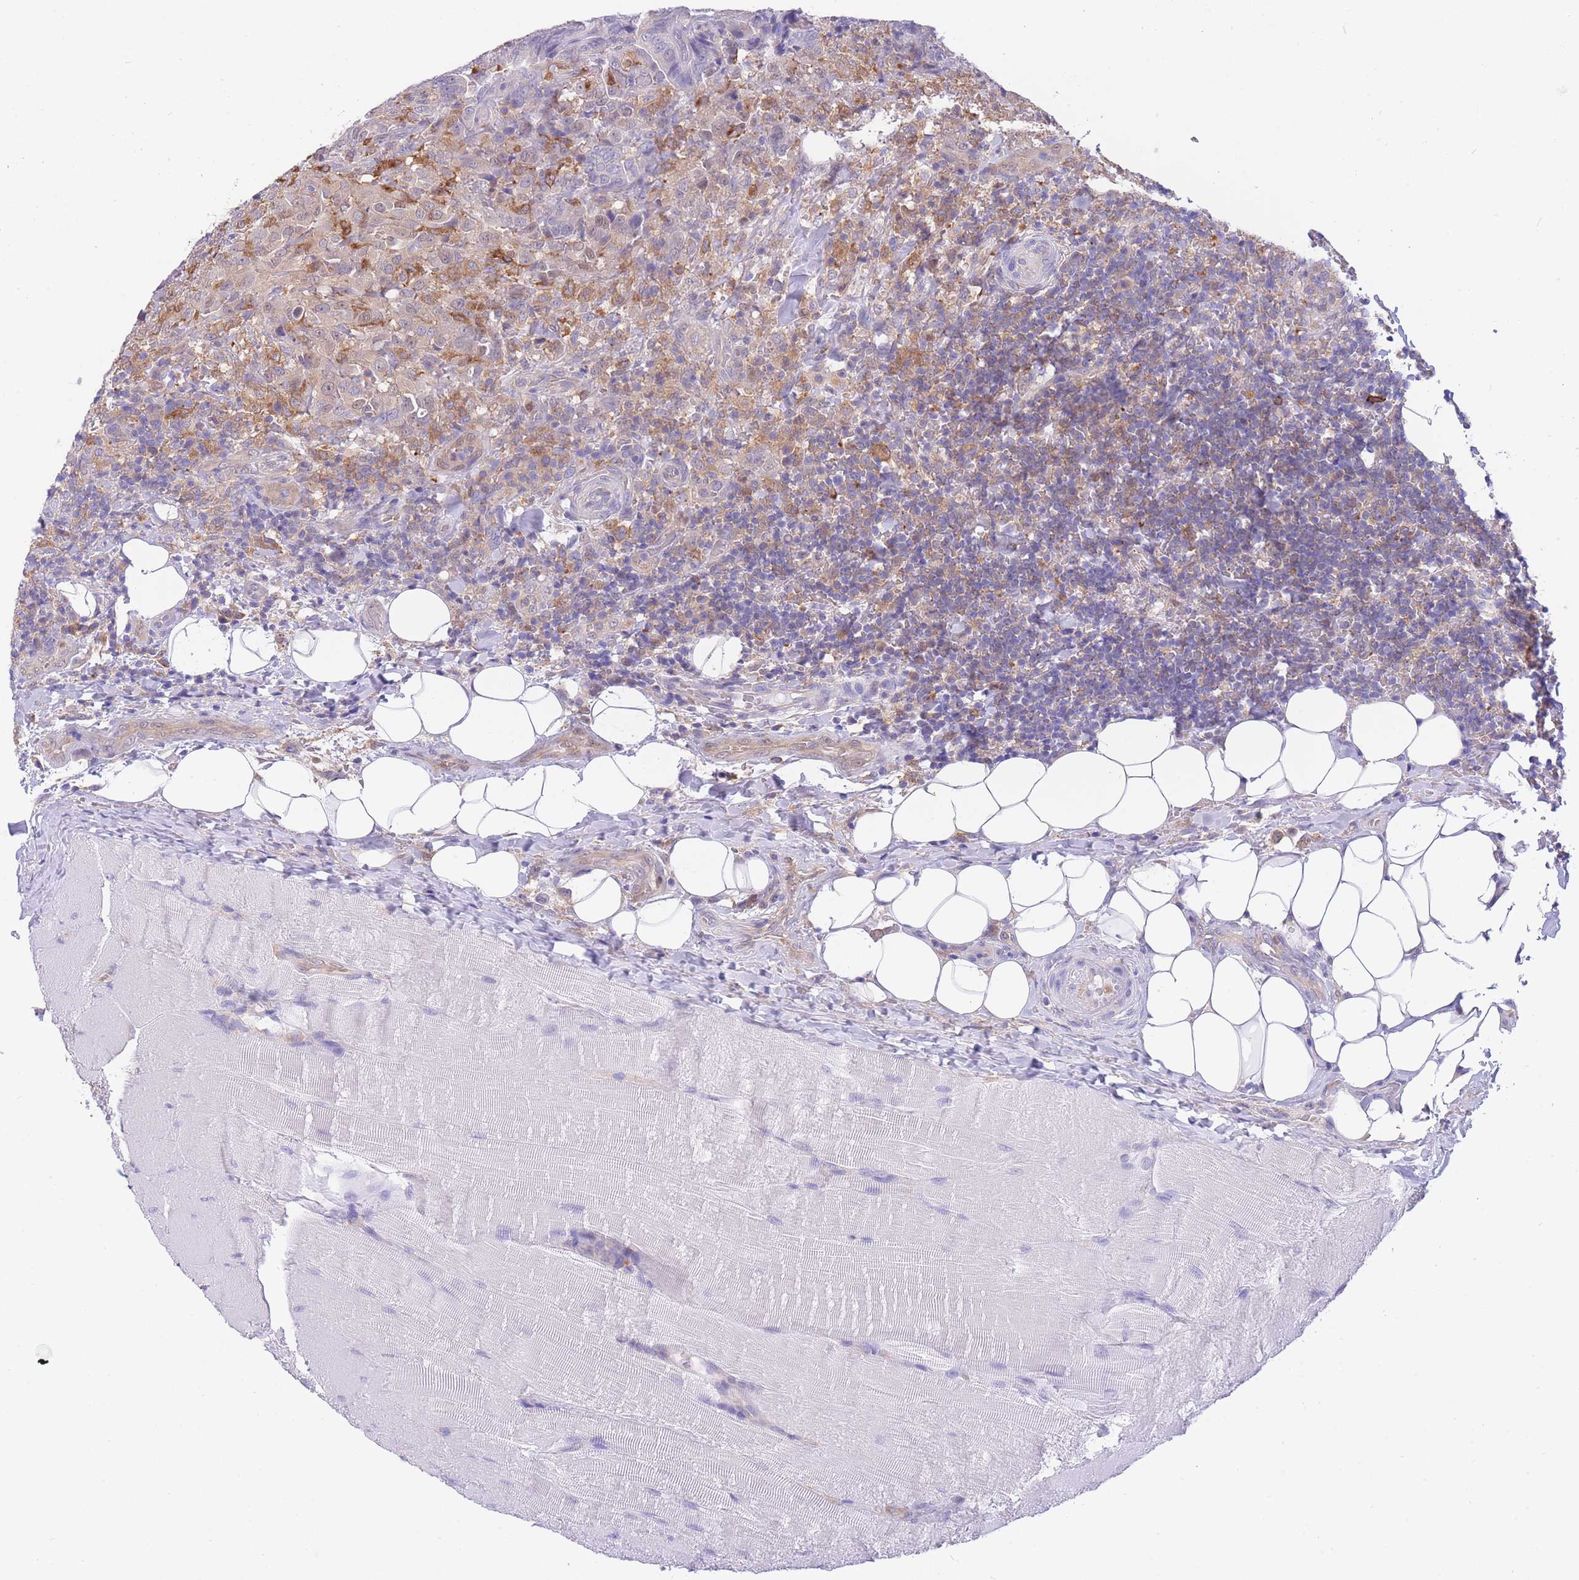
{"staining": {"intensity": "weak", "quantity": ">75%", "location": "cytoplasmic/membranous,nuclear"}, "tissue": "thyroid cancer", "cell_type": "Tumor cells", "image_type": "cancer", "snomed": [{"axis": "morphology", "description": "Papillary adenocarcinoma, NOS"}, {"axis": "topography", "description": "Thyroid gland"}], "caption": "About >75% of tumor cells in thyroid papillary adenocarcinoma exhibit weak cytoplasmic/membranous and nuclear protein staining as visualized by brown immunohistochemical staining.", "gene": "NAMPT", "patient": {"sex": "male", "age": 61}}